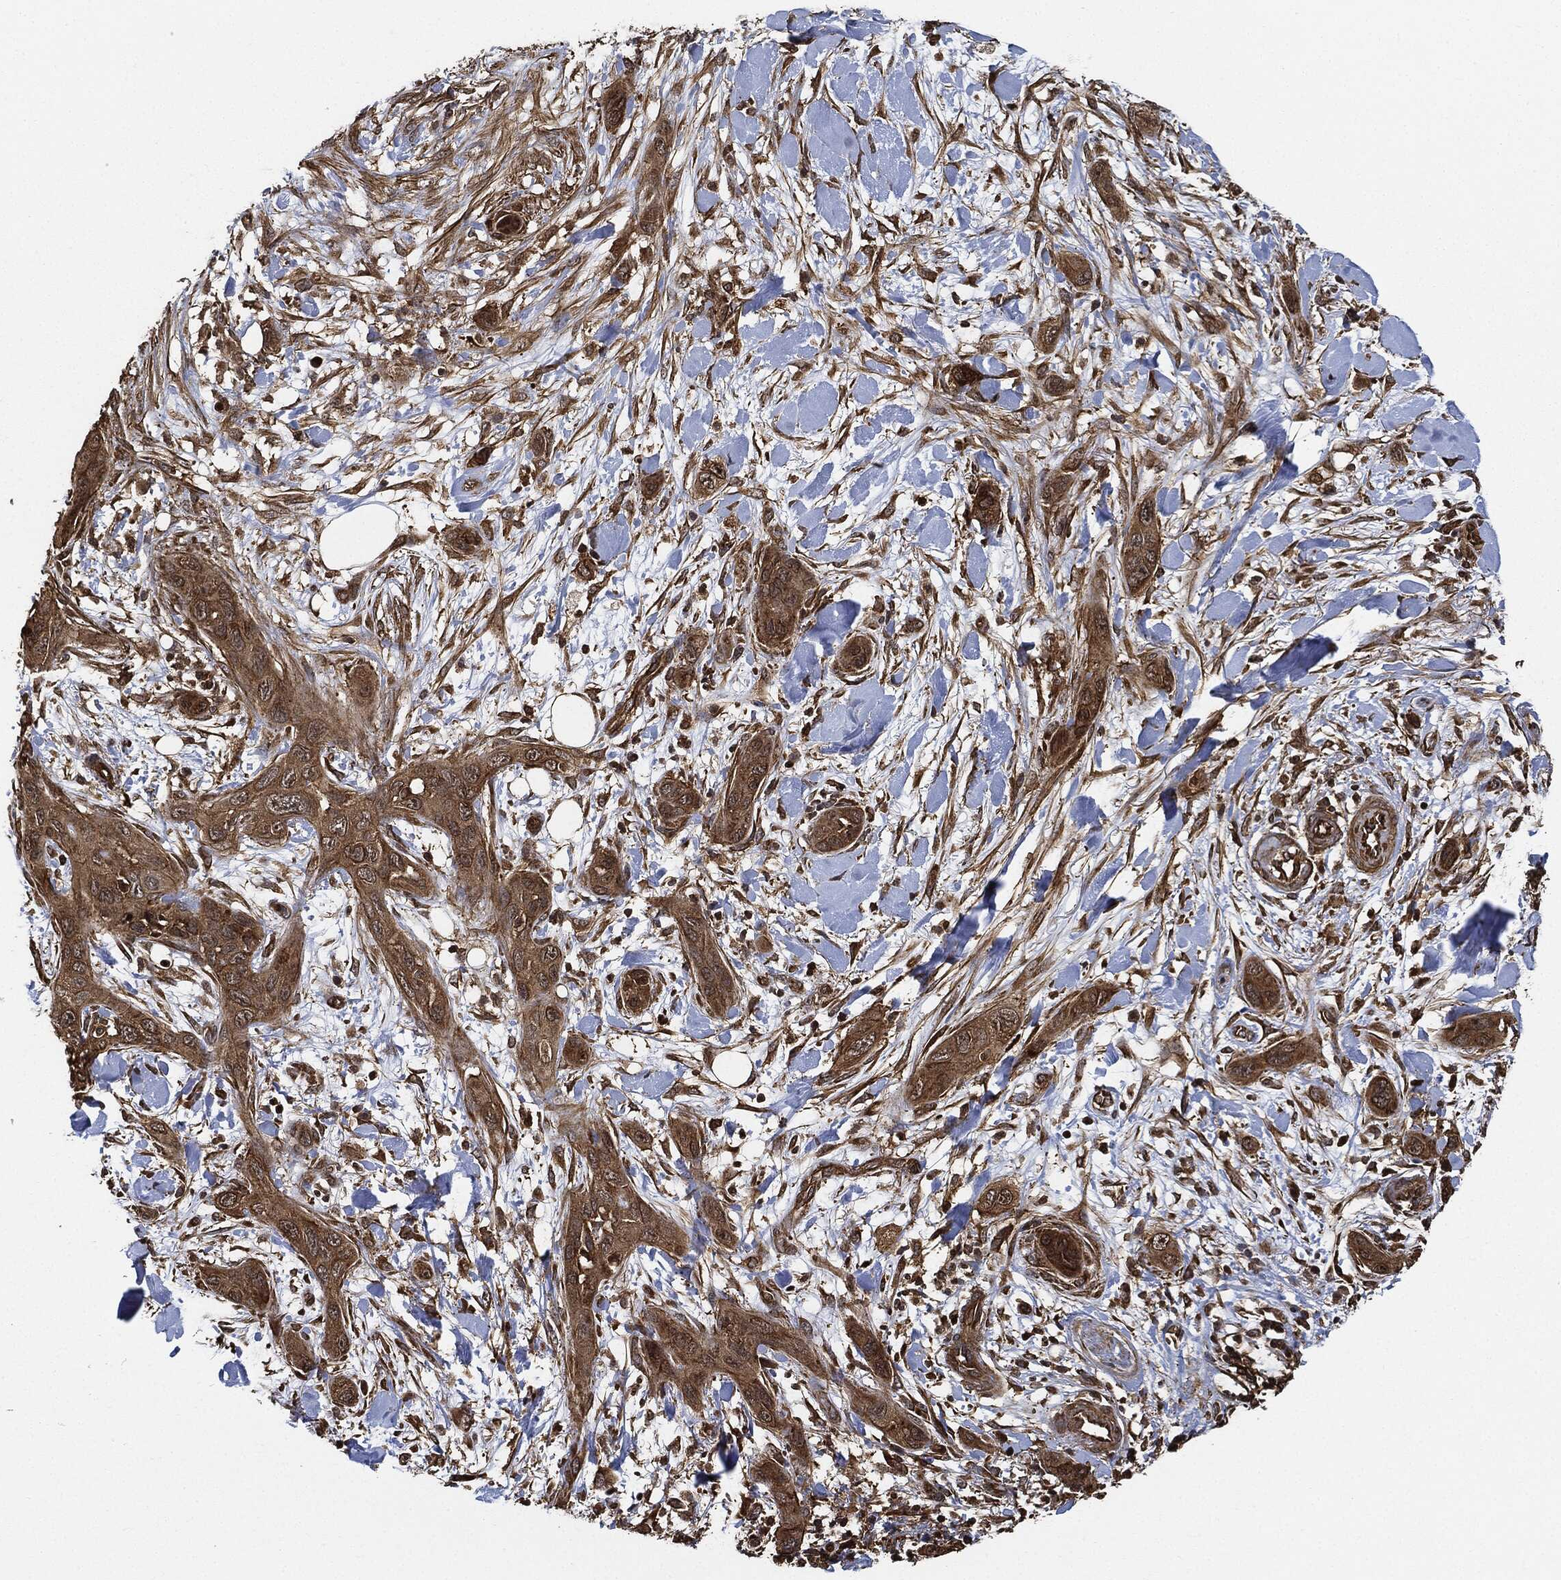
{"staining": {"intensity": "moderate", "quantity": ">75%", "location": "cytoplasmic/membranous"}, "tissue": "skin cancer", "cell_type": "Tumor cells", "image_type": "cancer", "snomed": [{"axis": "morphology", "description": "Squamous cell carcinoma, NOS"}, {"axis": "topography", "description": "Skin"}], "caption": "Squamous cell carcinoma (skin) was stained to show a protein in brown. There is medium levels of moderate cytoplasmic/membranous expression in approximately >75% of tumor cells.", "gene": "CEP290", "patient": {"sex": "male", "age": 78}}